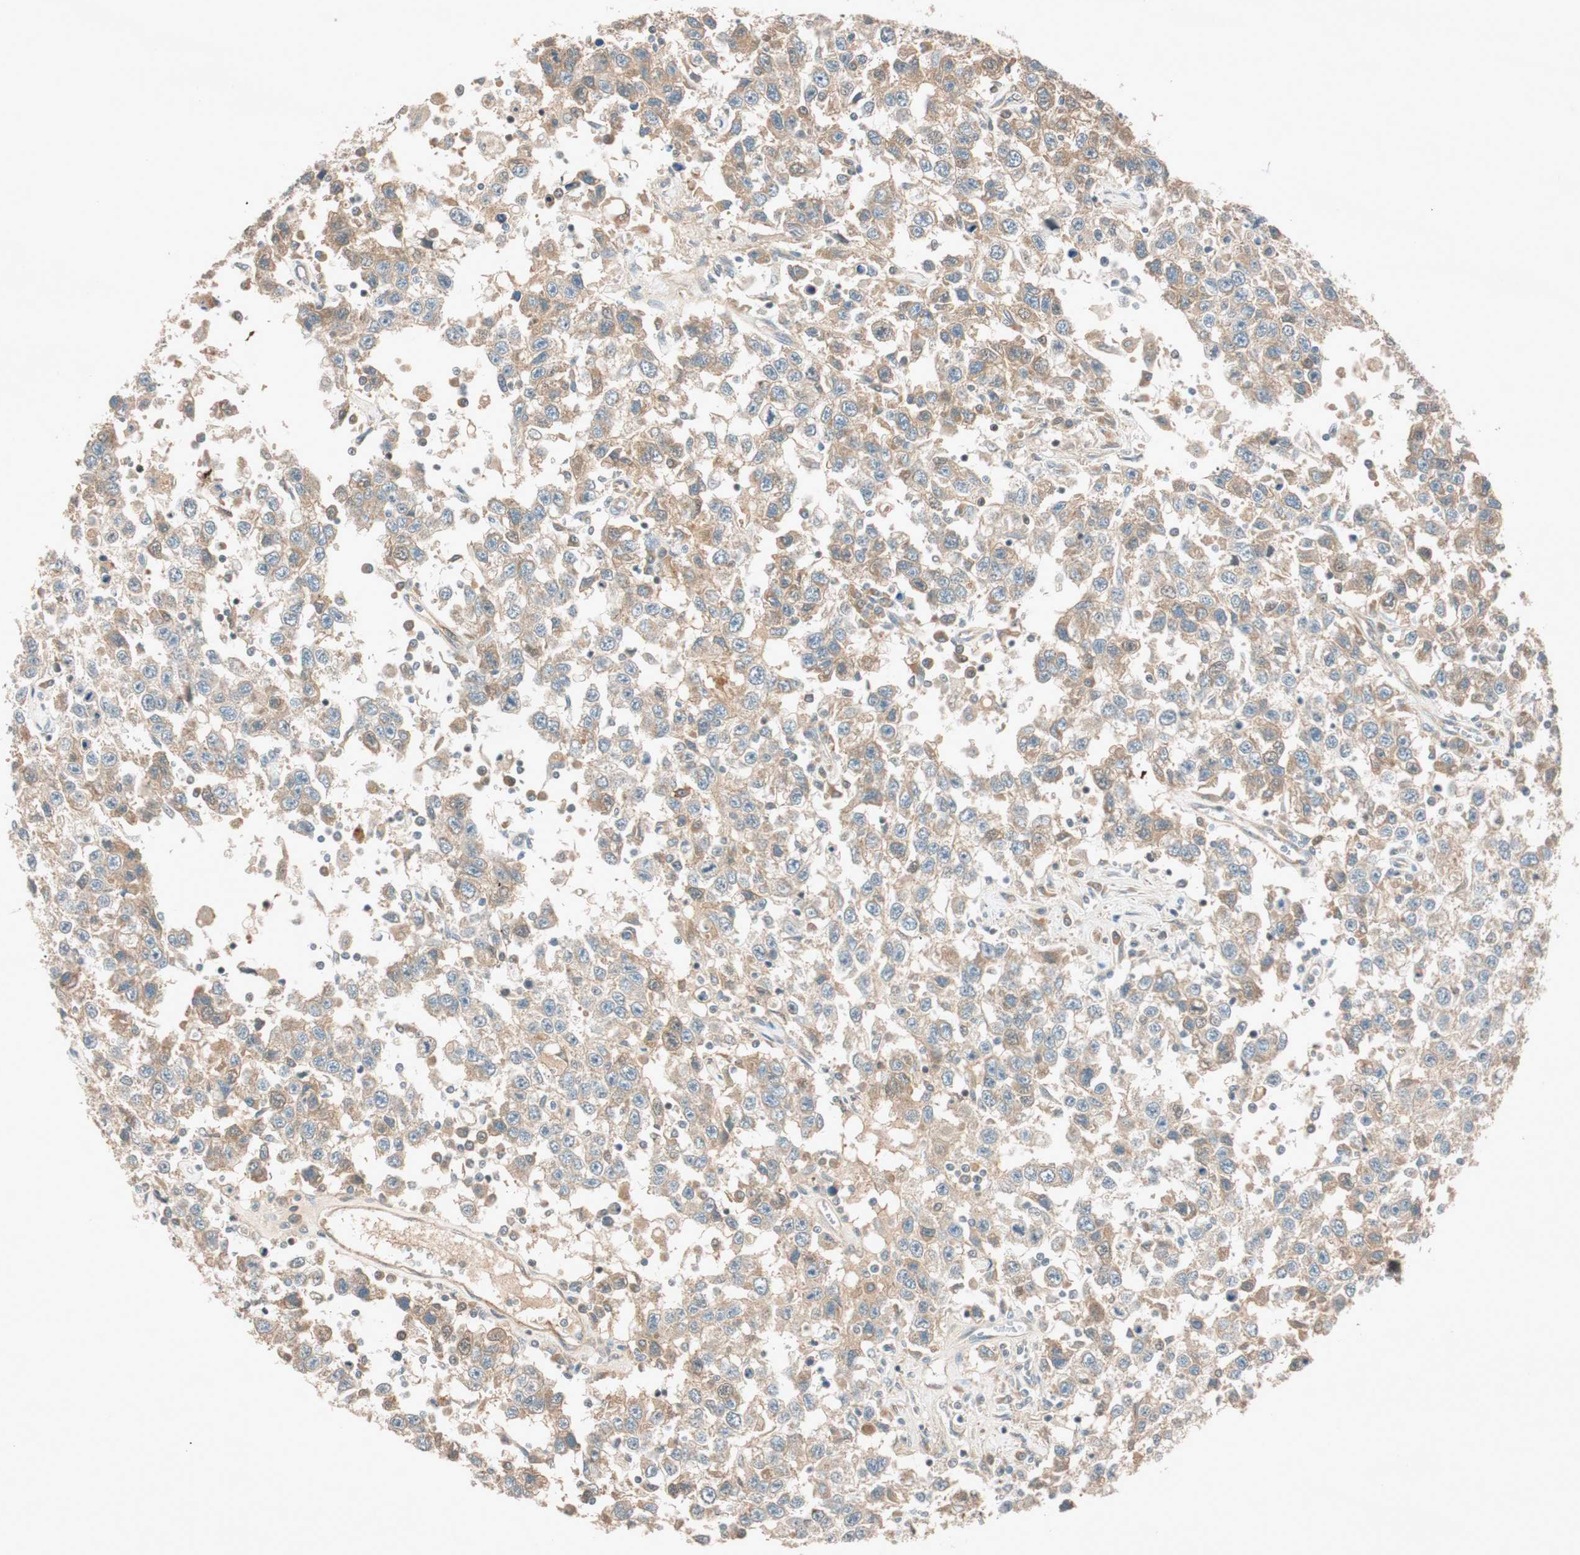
{"staining": {"intensity": "weak", "quantity": ">75%", "location": "cytoplasmic/membranous"}, "tissue": "testis cancer", "cell_type": "Tumor cells", "image_type": "cancer", "snomed": [{"axis": "morphology", "description": "Seminoma, NOS"}, {"axis": "topography", "description": "Testis"}], "caption": "Seminoma (testis) stained with a protein marker reveals weak staining in tumor cells.", "gene": "EPHA6", "patient": {"sex": "male", "age": 41}}